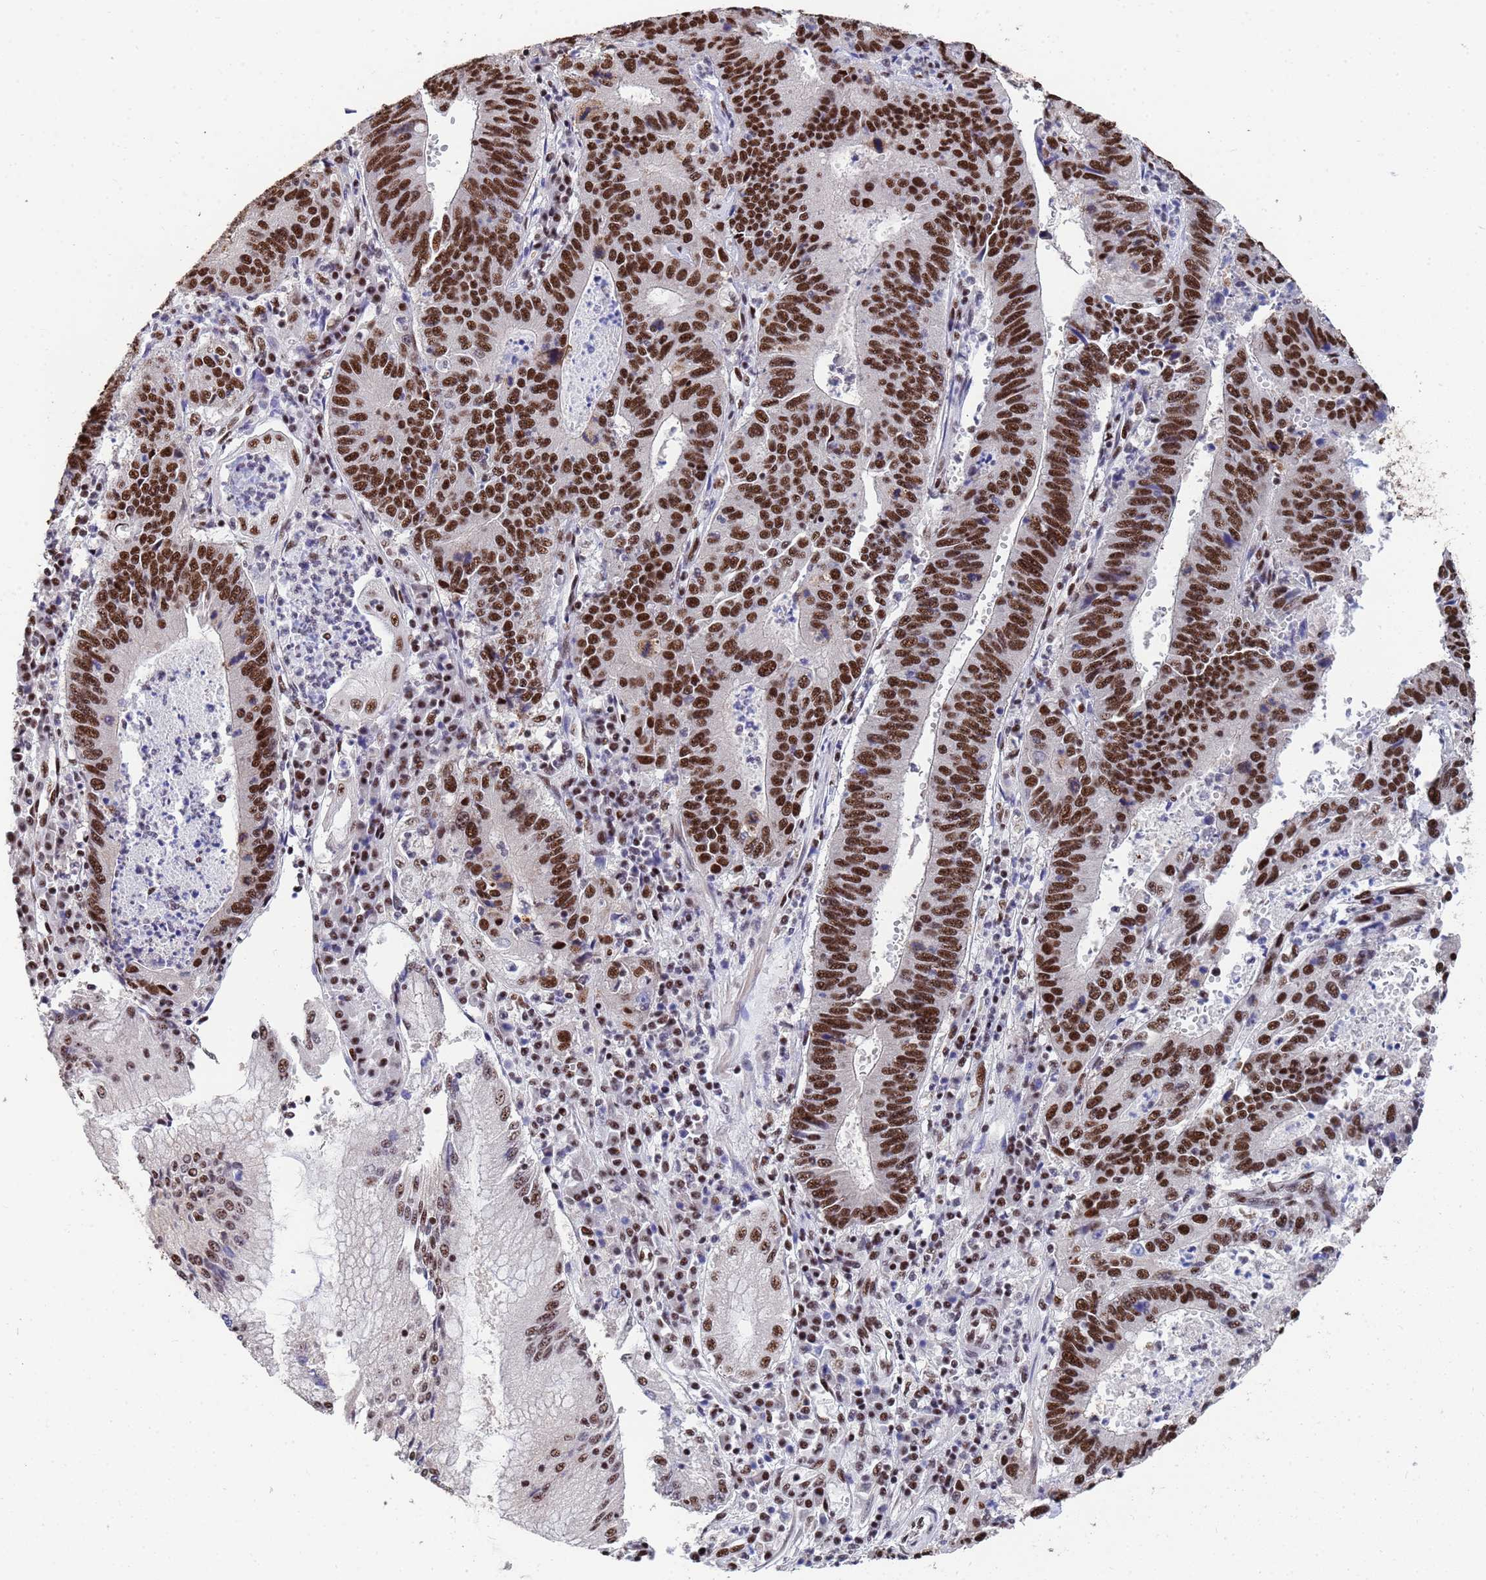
{"staining": {"intensity": "strong", "quantity": ">75%", "location": "nuclear"}, "tissue": "stomach cancer", "cell_type": "Tumor cells", "image_type": "cancer", "snomed": [{"axis": "morphology", "description": "Adenocarcinoma, NOS"}, {"axis": "topography", "description": "Stomach"}], "caption": "Brown immunohistochemical staining in human adenocarcinoma (stomach) demonstrates strong nuclear staining in approximately >75% of tumor cells.", "gene": "SF3B2", "patient": {"sex": "male", "age": 59}}